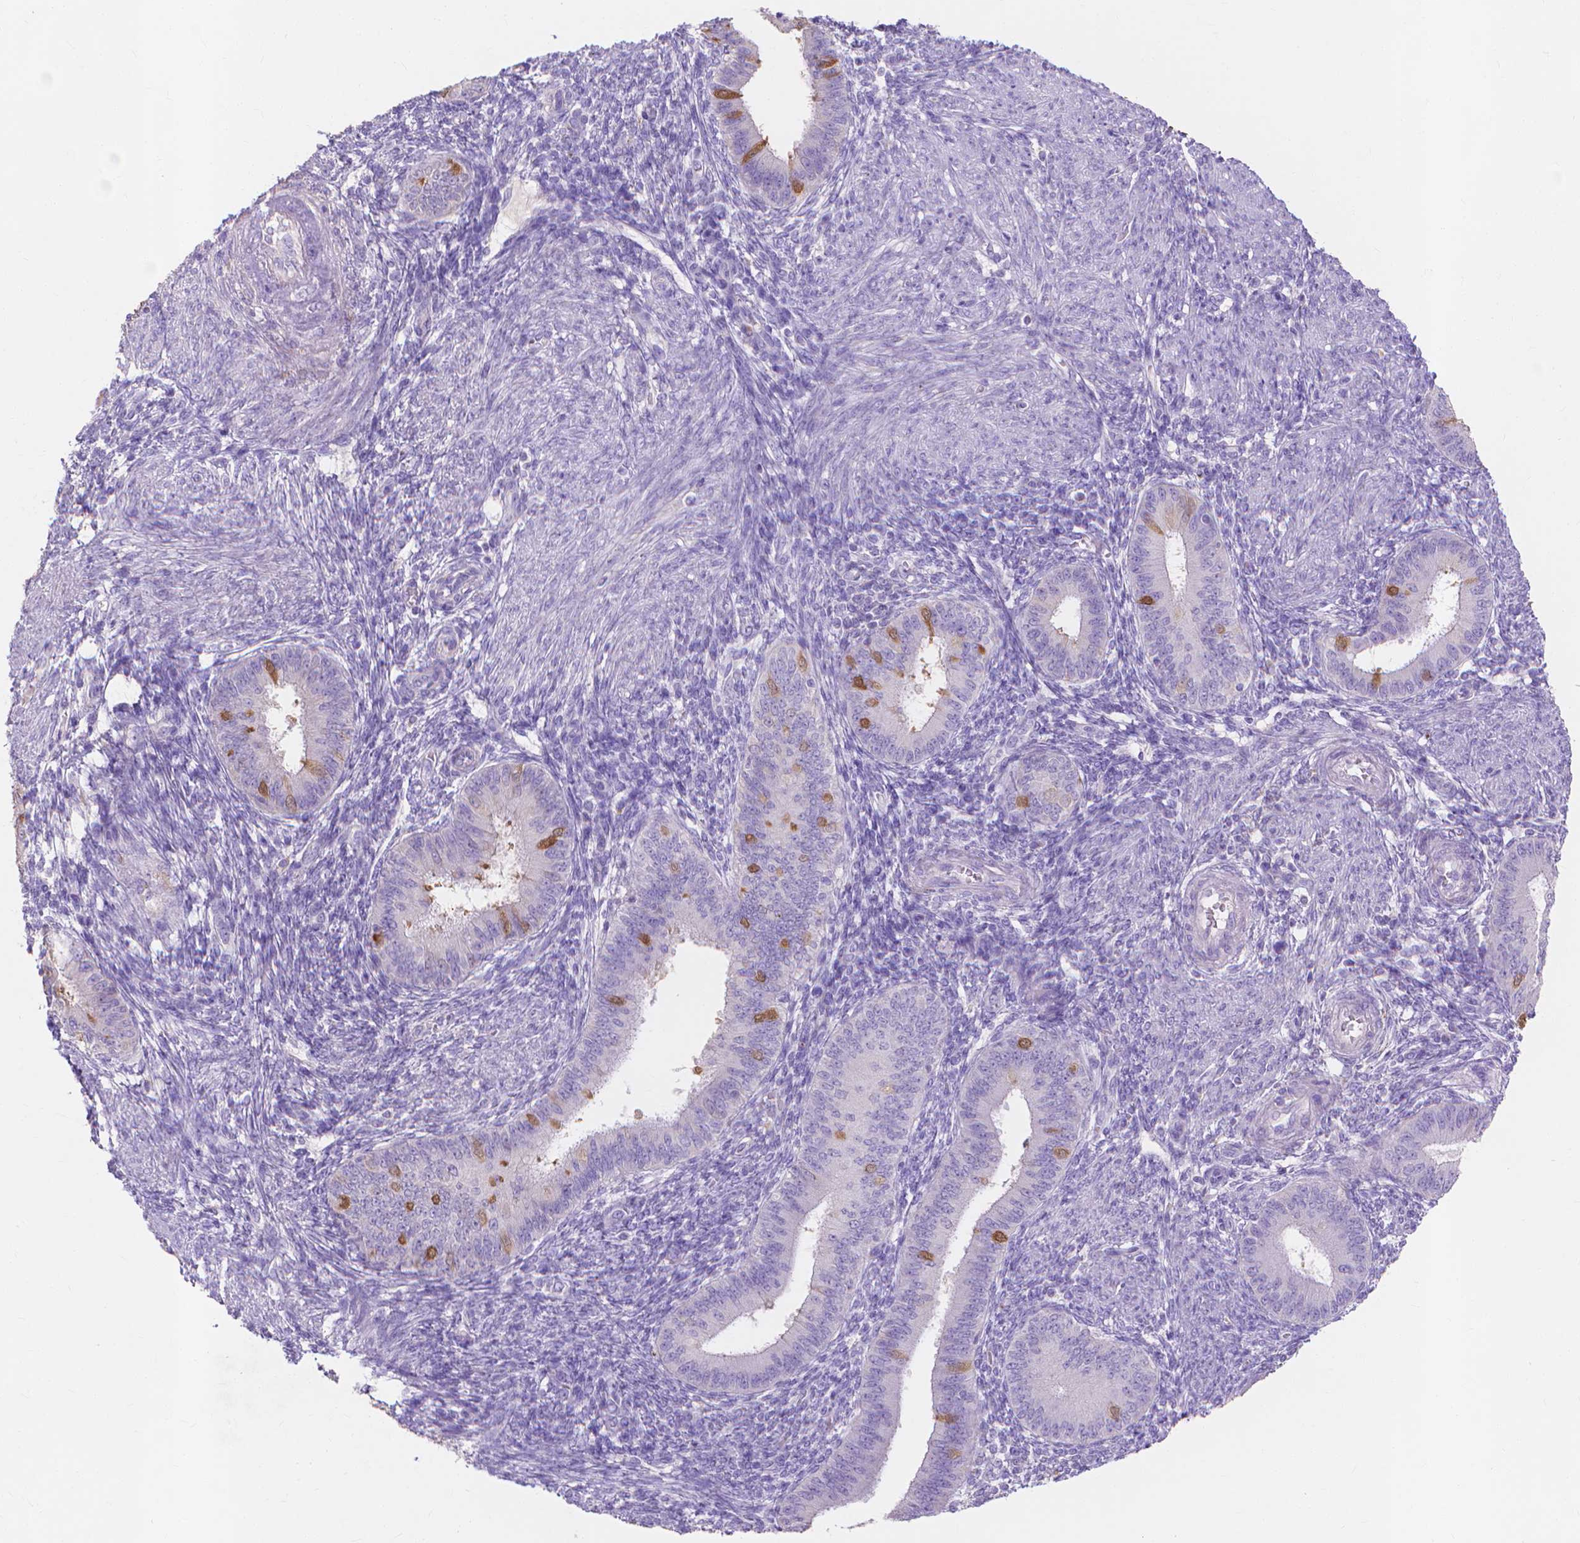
{"staining": {"intensity": "negative", "quantity": "none", "location": "none"}, "tissue": "endometrium", "cell_type": "Cells in endometrial stroma", "image_type": "normal", "snomed": [{"axis": "morphology", "description": "Normal tissue, NOS"}, {"axis": "topography", "description": "Endometrium"}], "caption": "Immunohistochemistry (IHC) photomicrograph of benign endometrium stained for a protein (brown), which displays no positivity in cells in endometrial stroma. The staining is performed using DAB (3,3'-diaminobenzidine) brown chromogen with nuclei counter-stained in using hematoxylin.", "gene": "MMP11", "patient": {"sex": "female", "age": 39}}